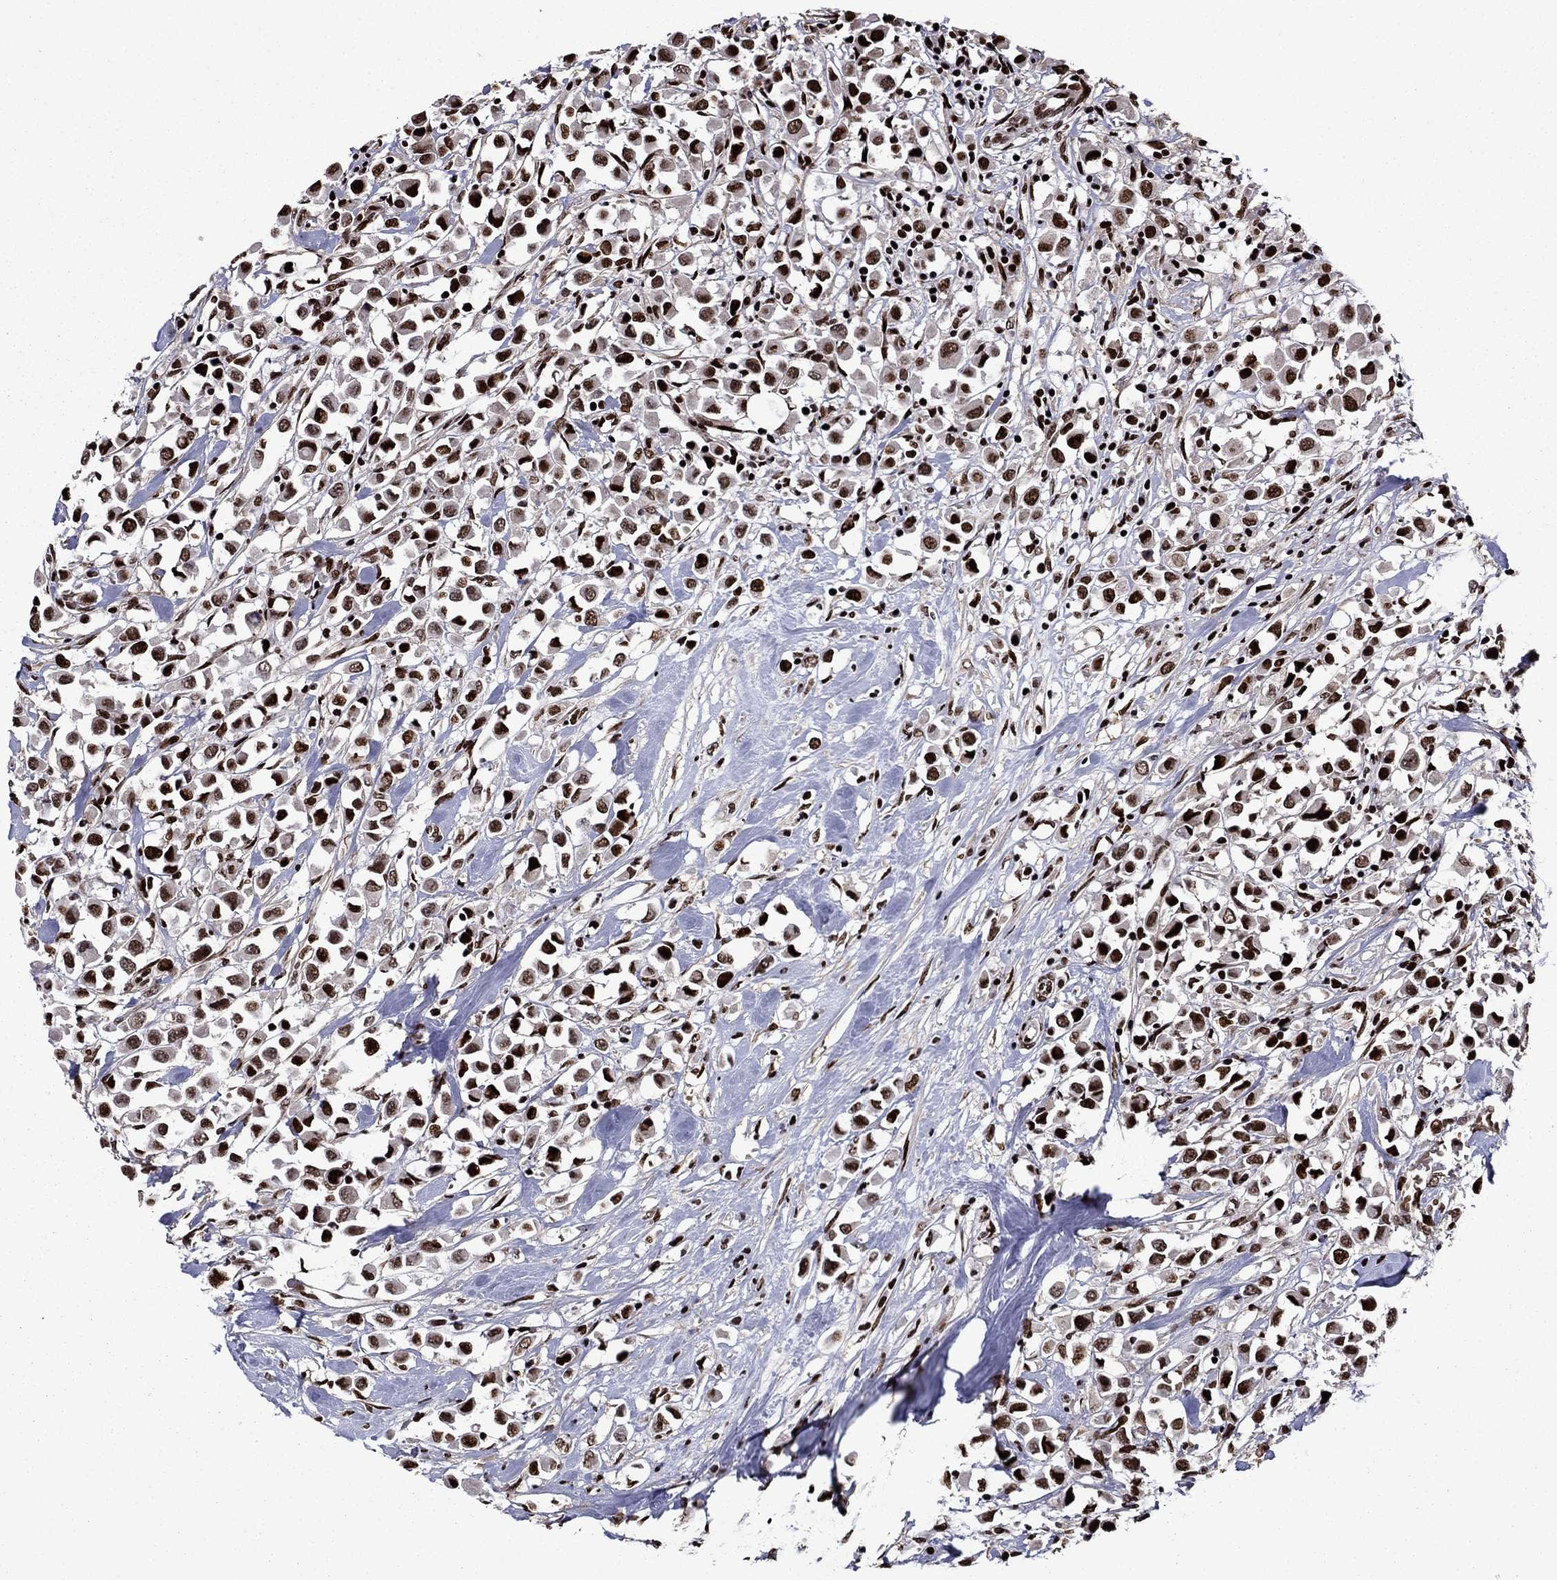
{"staining": {"intensity": "moderate", "quantity": ">75%", "location": "nuclear"}, "tissue": "breast cancer", "cell_type": "Tumor cells", "image_type": "cancer", "snomed": [{"axis": "morphology", "description": "Duct carcinoma"}, {"axis": "topography", "description": "Breast"}], "caption": "Protein expression analysis of breast cancer exhibits moderate nuclear expression in approximately >75% of tumor cells.", "gene": "LIMK1", "patient": {"sex": "female", "age": 61}}